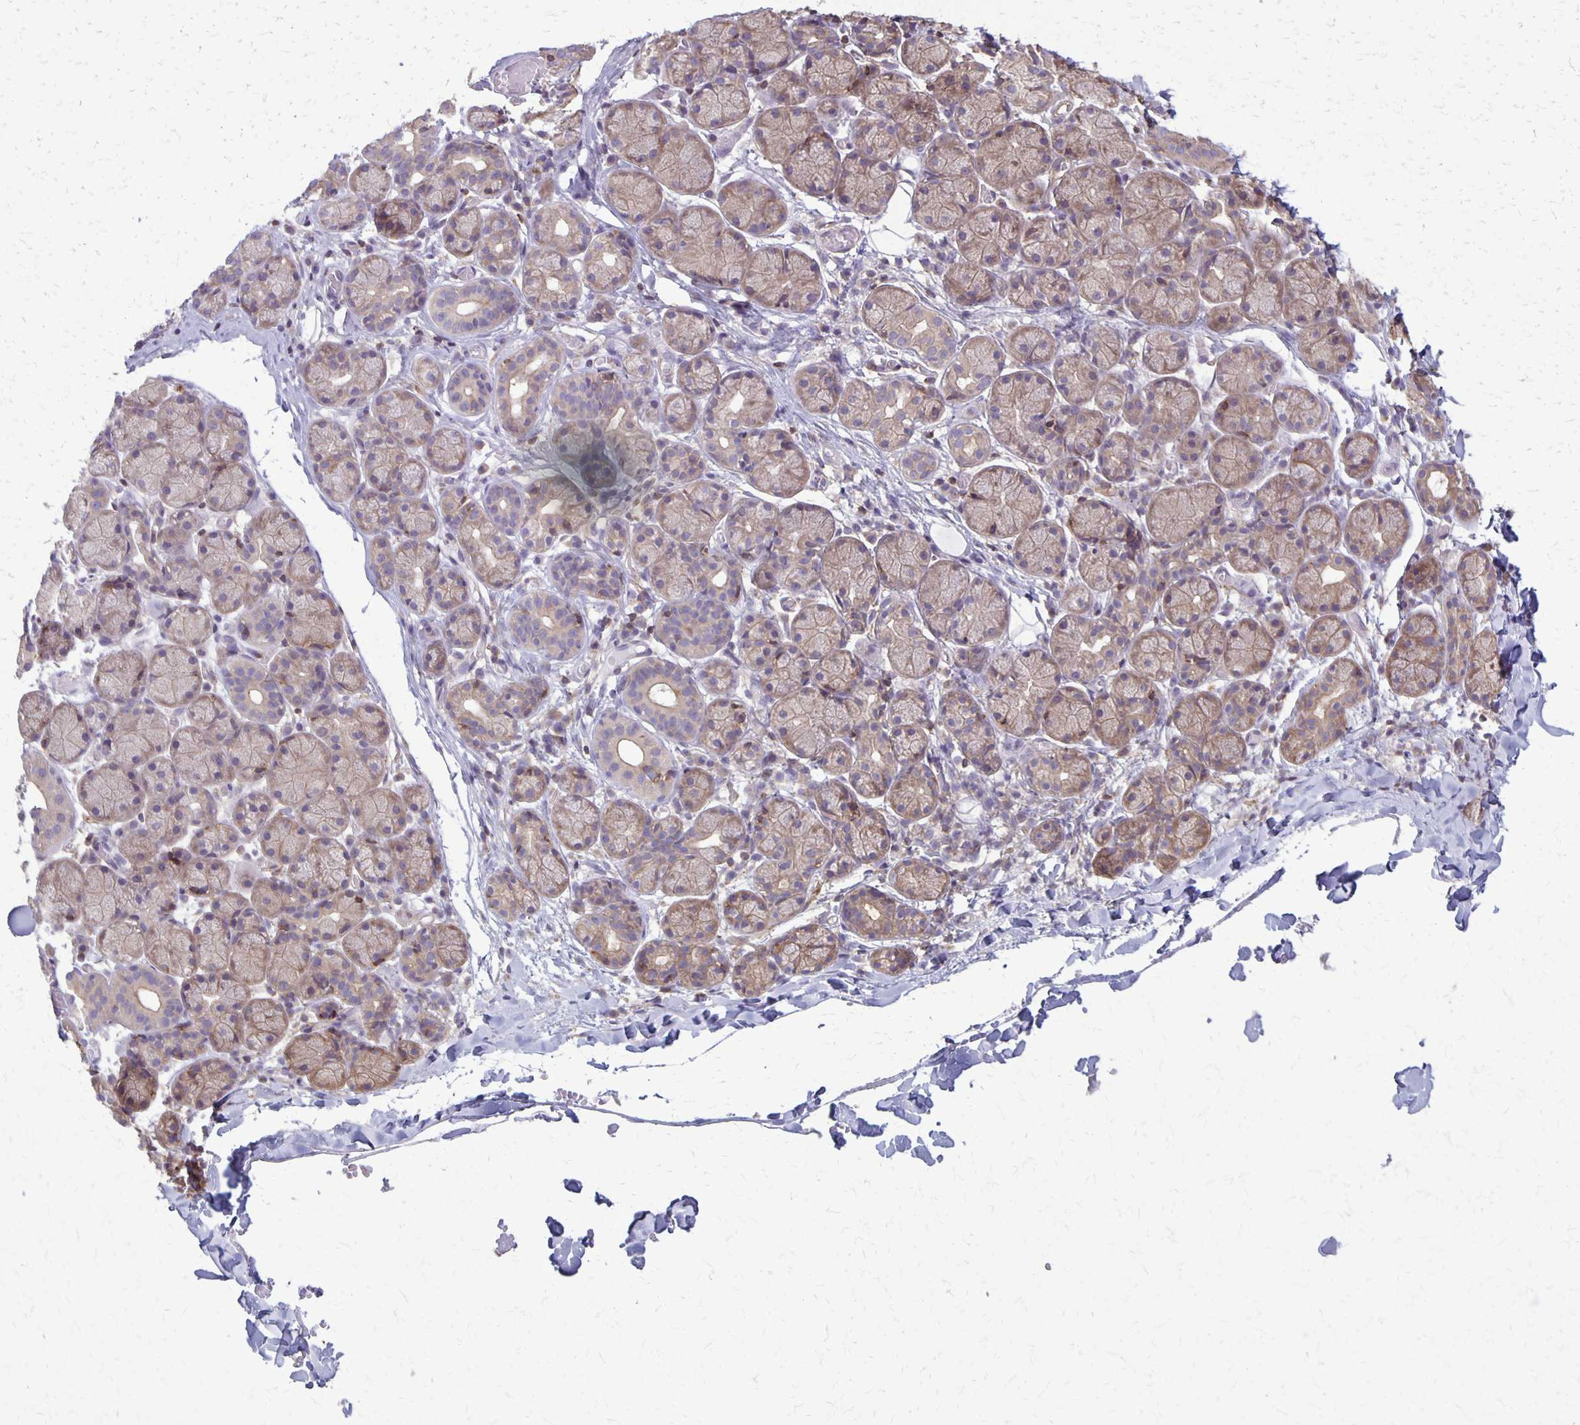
{"staining": {"intensity": "weak", "quantity": ">75%", "location": "cytoplasmic/membranous"}, "tissue": "salivary gland", "cell_type": "Glandular cells", "image_type": "normal", "snomed": [{"axis": "morphology", "description": "Normal tissue, NOS"}, {"axis": "topography", "description": "Salivary gland"}], "caption": "This image shows benign salivary gland stained with IHC to label a protein in brown. The cytoplasmic/membranous of glandular cells show weak positivity for the protein. Nuclei are counter-stained blue.", "gene": "SEPTIN5", "patient": {"sex": "female", "age": 24}}